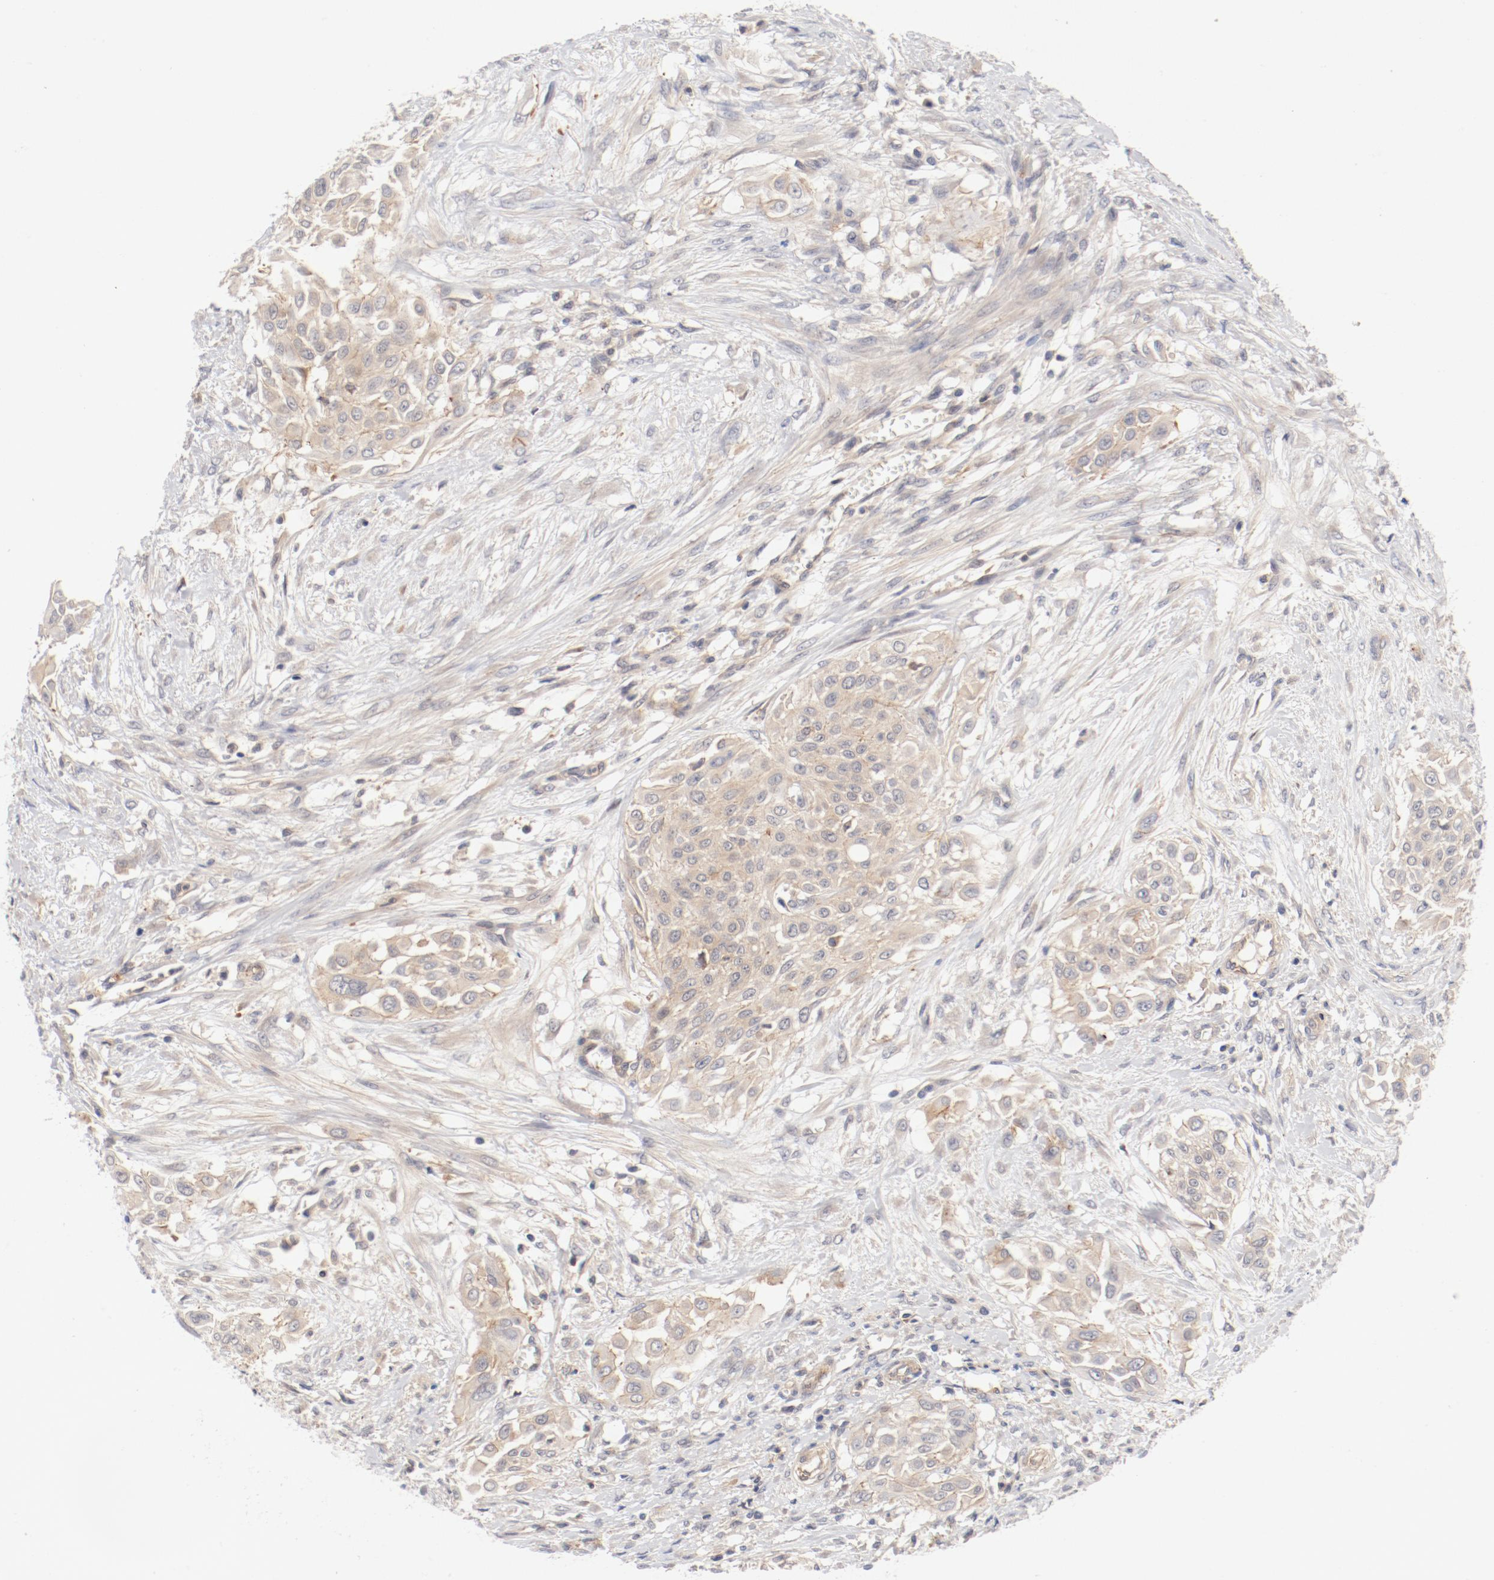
{"staining": {"intensity": "moderate", "quantity": "25%-75%", "location": "cytoplasmic/membranous"}, "tissue": "urothelial cancer", "cell_type": "Tumor cells", "image_type": "cancer", "snomed": [{"axis": "morphology", "description": "Urothelial carcinoma, High grade"}, {"axis": "topography", "description": "Urinary bladder"}], "caption": "The photomicrograph shows a brown stain indicating the presence of a protein in the cytoplasmic/membranous of tumor cells in urothelial carcinoma (high-grade).", "gene": "ZNF267", "patient": {"sex": "male", "age": 57}}